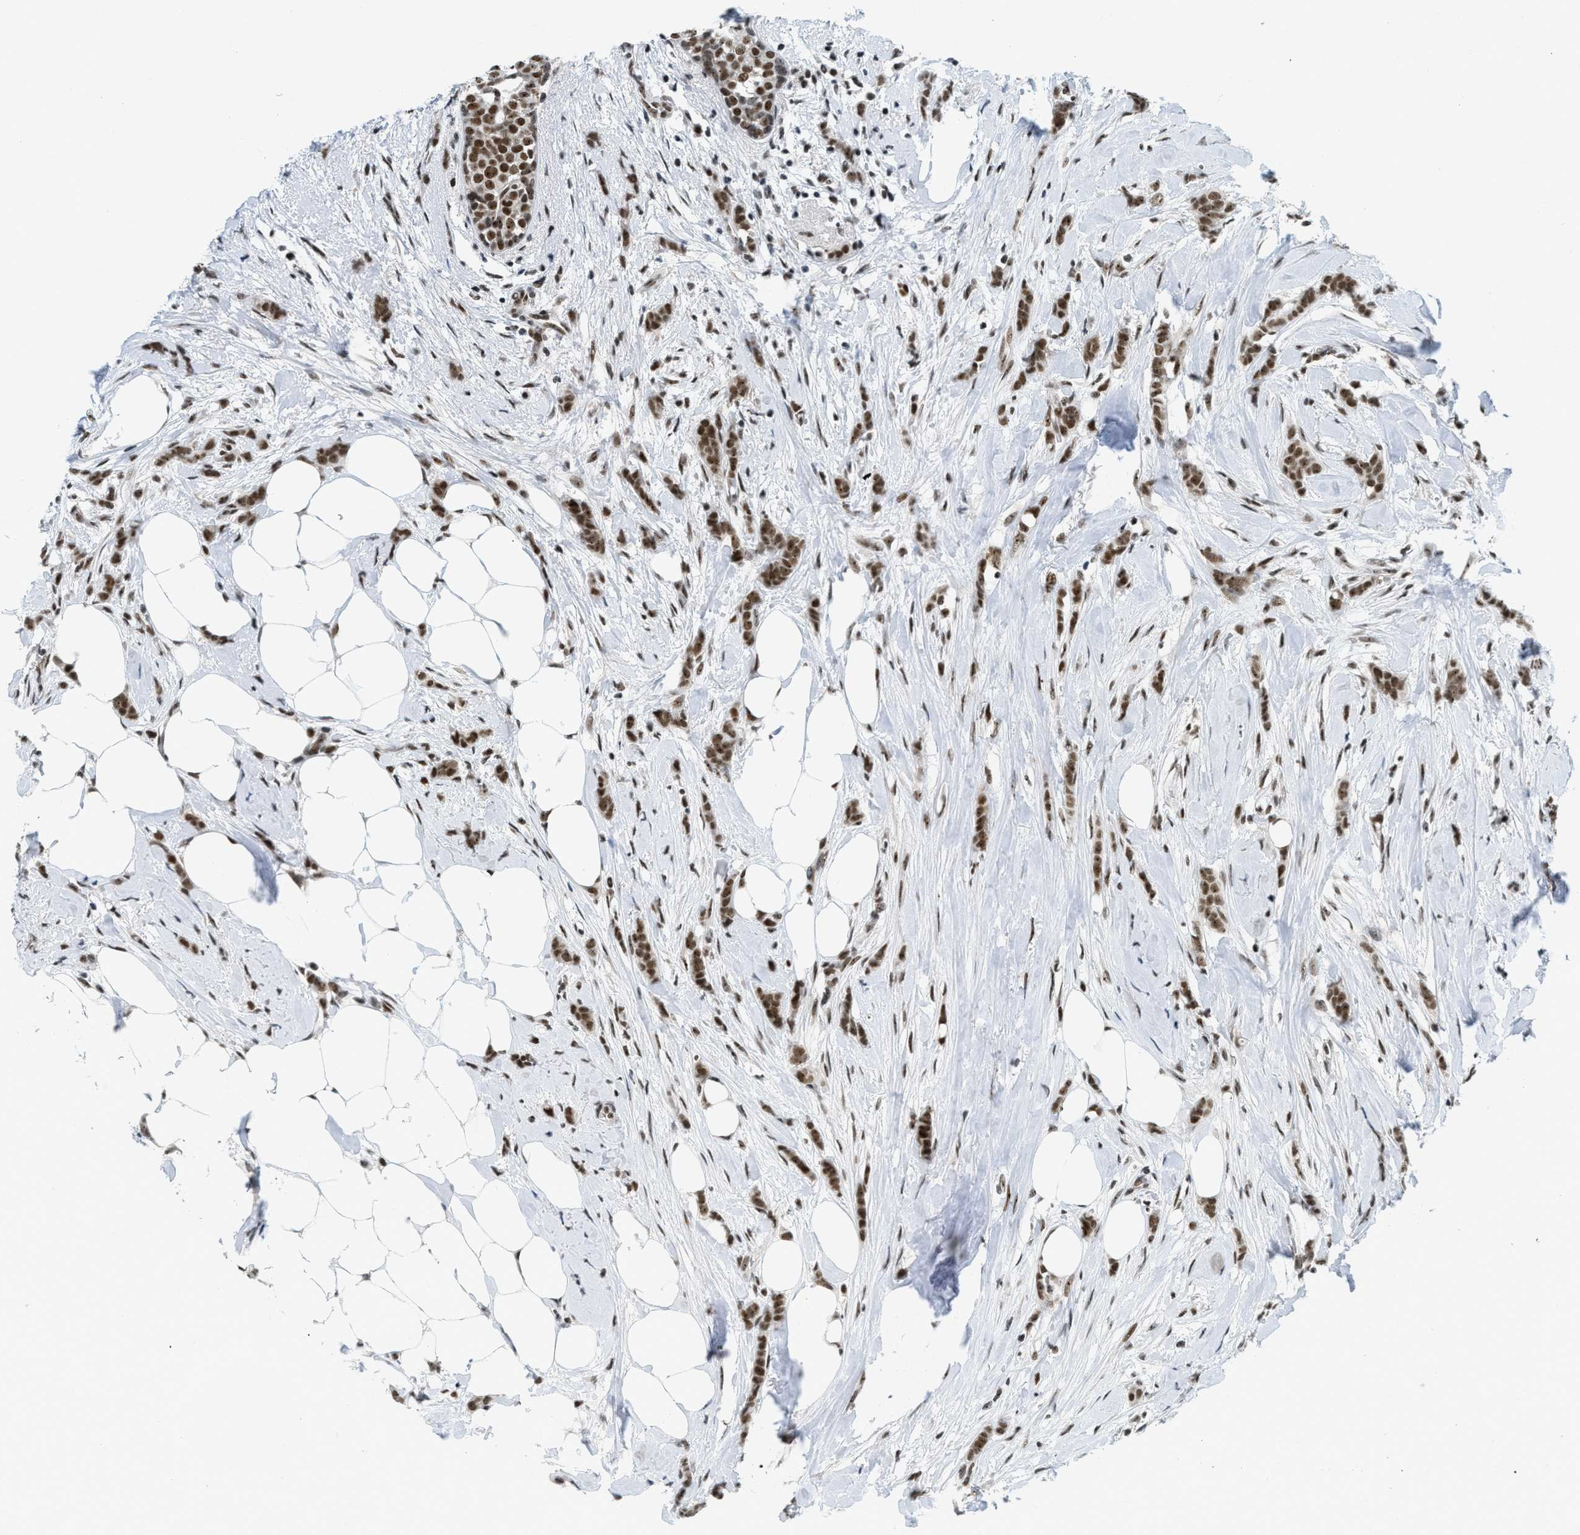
{"staining": {"intensity": "strong", "quantity": ">75%", "location": "nuclear"}, "tissue": "breast cancer", "cell_type": "Tumor cells", "image_type": "cancer", "snomed": [{"axis": "morphology", "description": "Lobular carcinoma, in situ"}, {"axis": "morphology", "description": "Lobular carcinoma"}, {"axis": "topography", "description": "Breast"}], "caption": "Lobular carcinoma (breast) stained with a brown dye reveals strong nuclear positive staining in approximately >75% of tumor cells.", "gene": "URB1", "patient": {"sex": "female", "age": 41}}